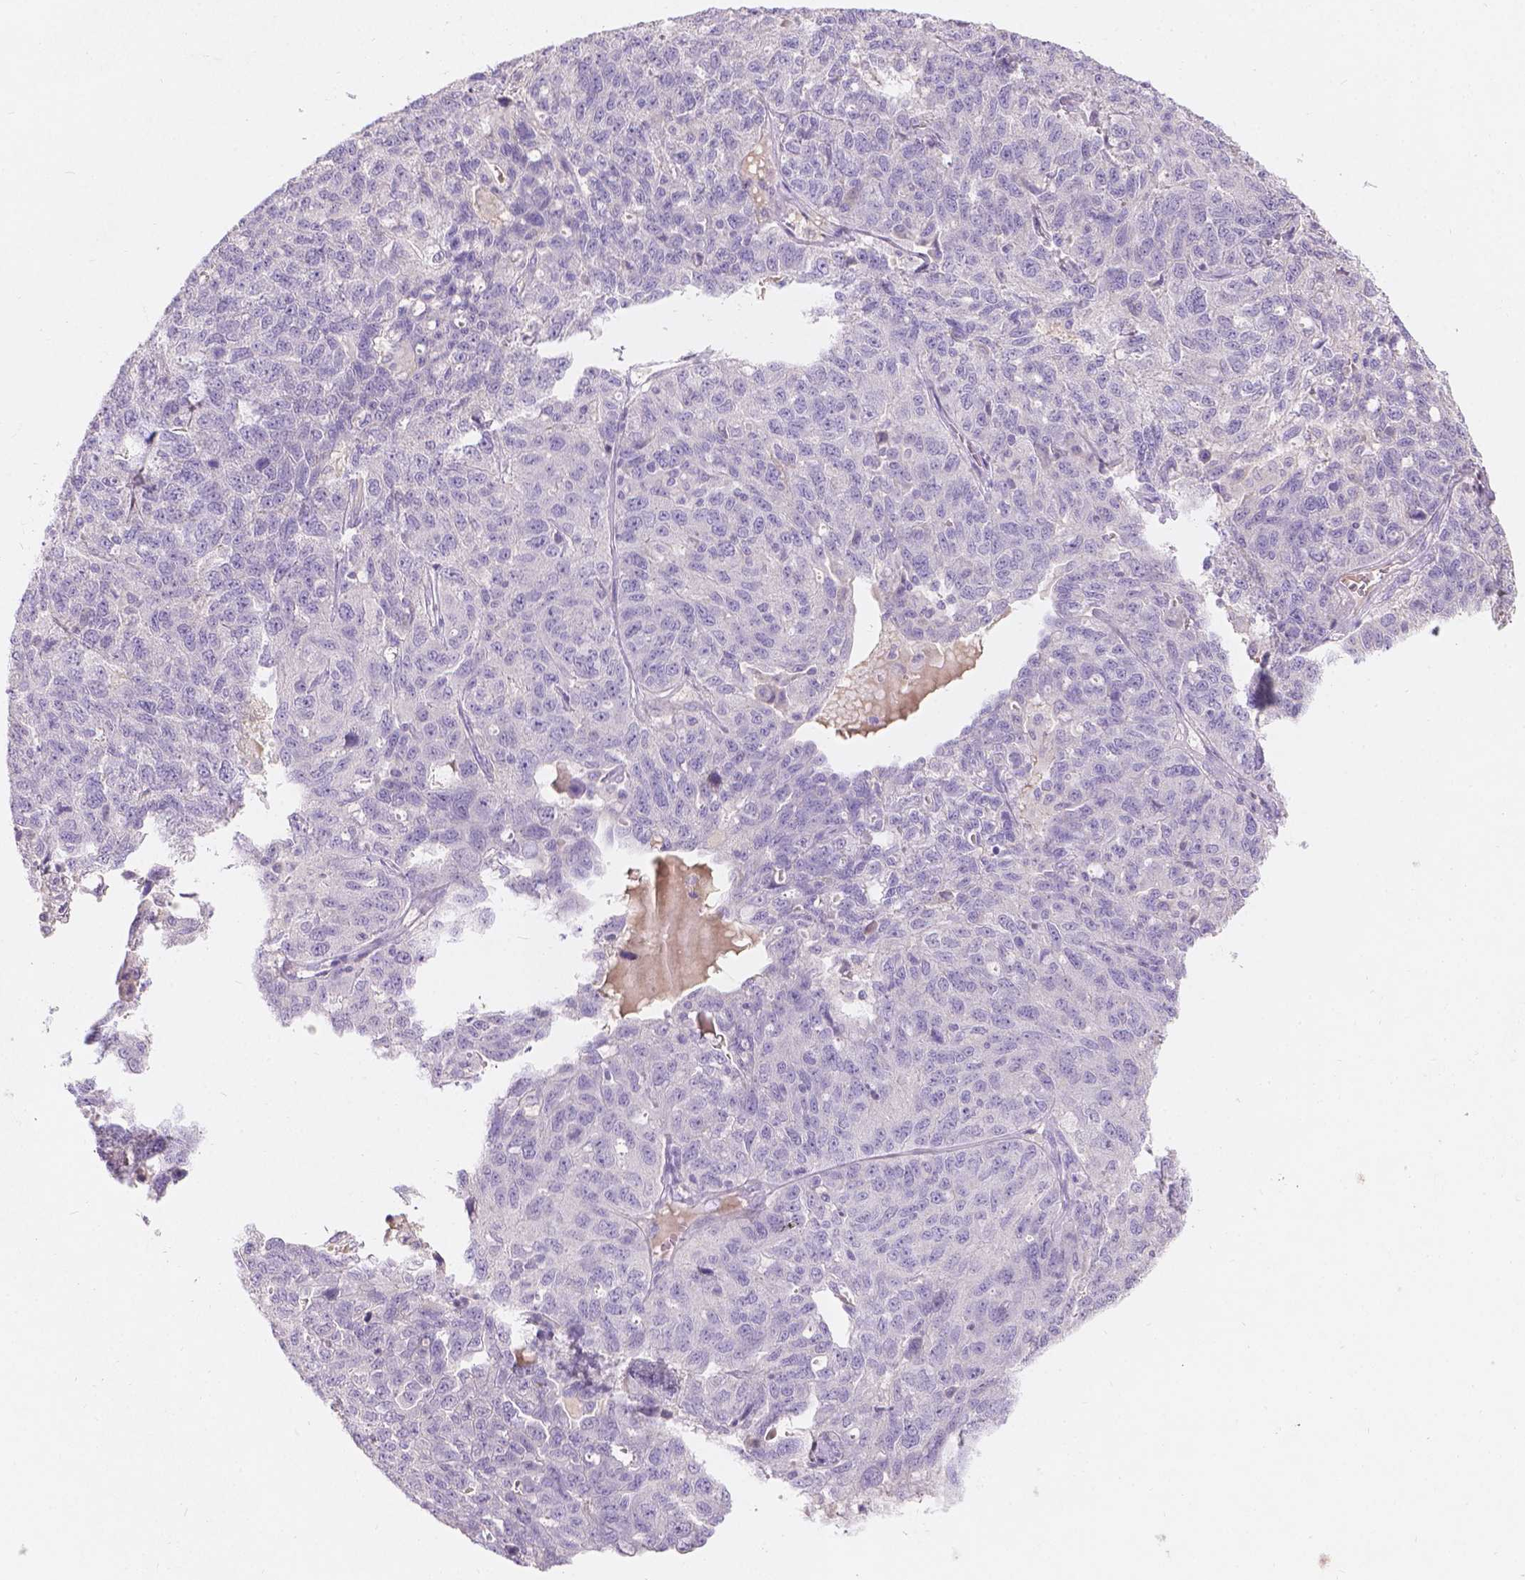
{"staining": {"intensity": "negative", "quantity": "none", "location": "none"}, "tissue": "ovarian cancer", "cell_type": "Tumor cells", "image_type": "cancer", "snomed": [{"axis": "morphology", "description": "Cystadenocarcinoma, serous, NOS"}, {"axis": "topography", "description": "Ovary"}], "caption": "There is no significant expression in tumor cells of ovarian cancer.", "gene": "DCAF4L1", "patient": {"sex": "female", "age": 71}}